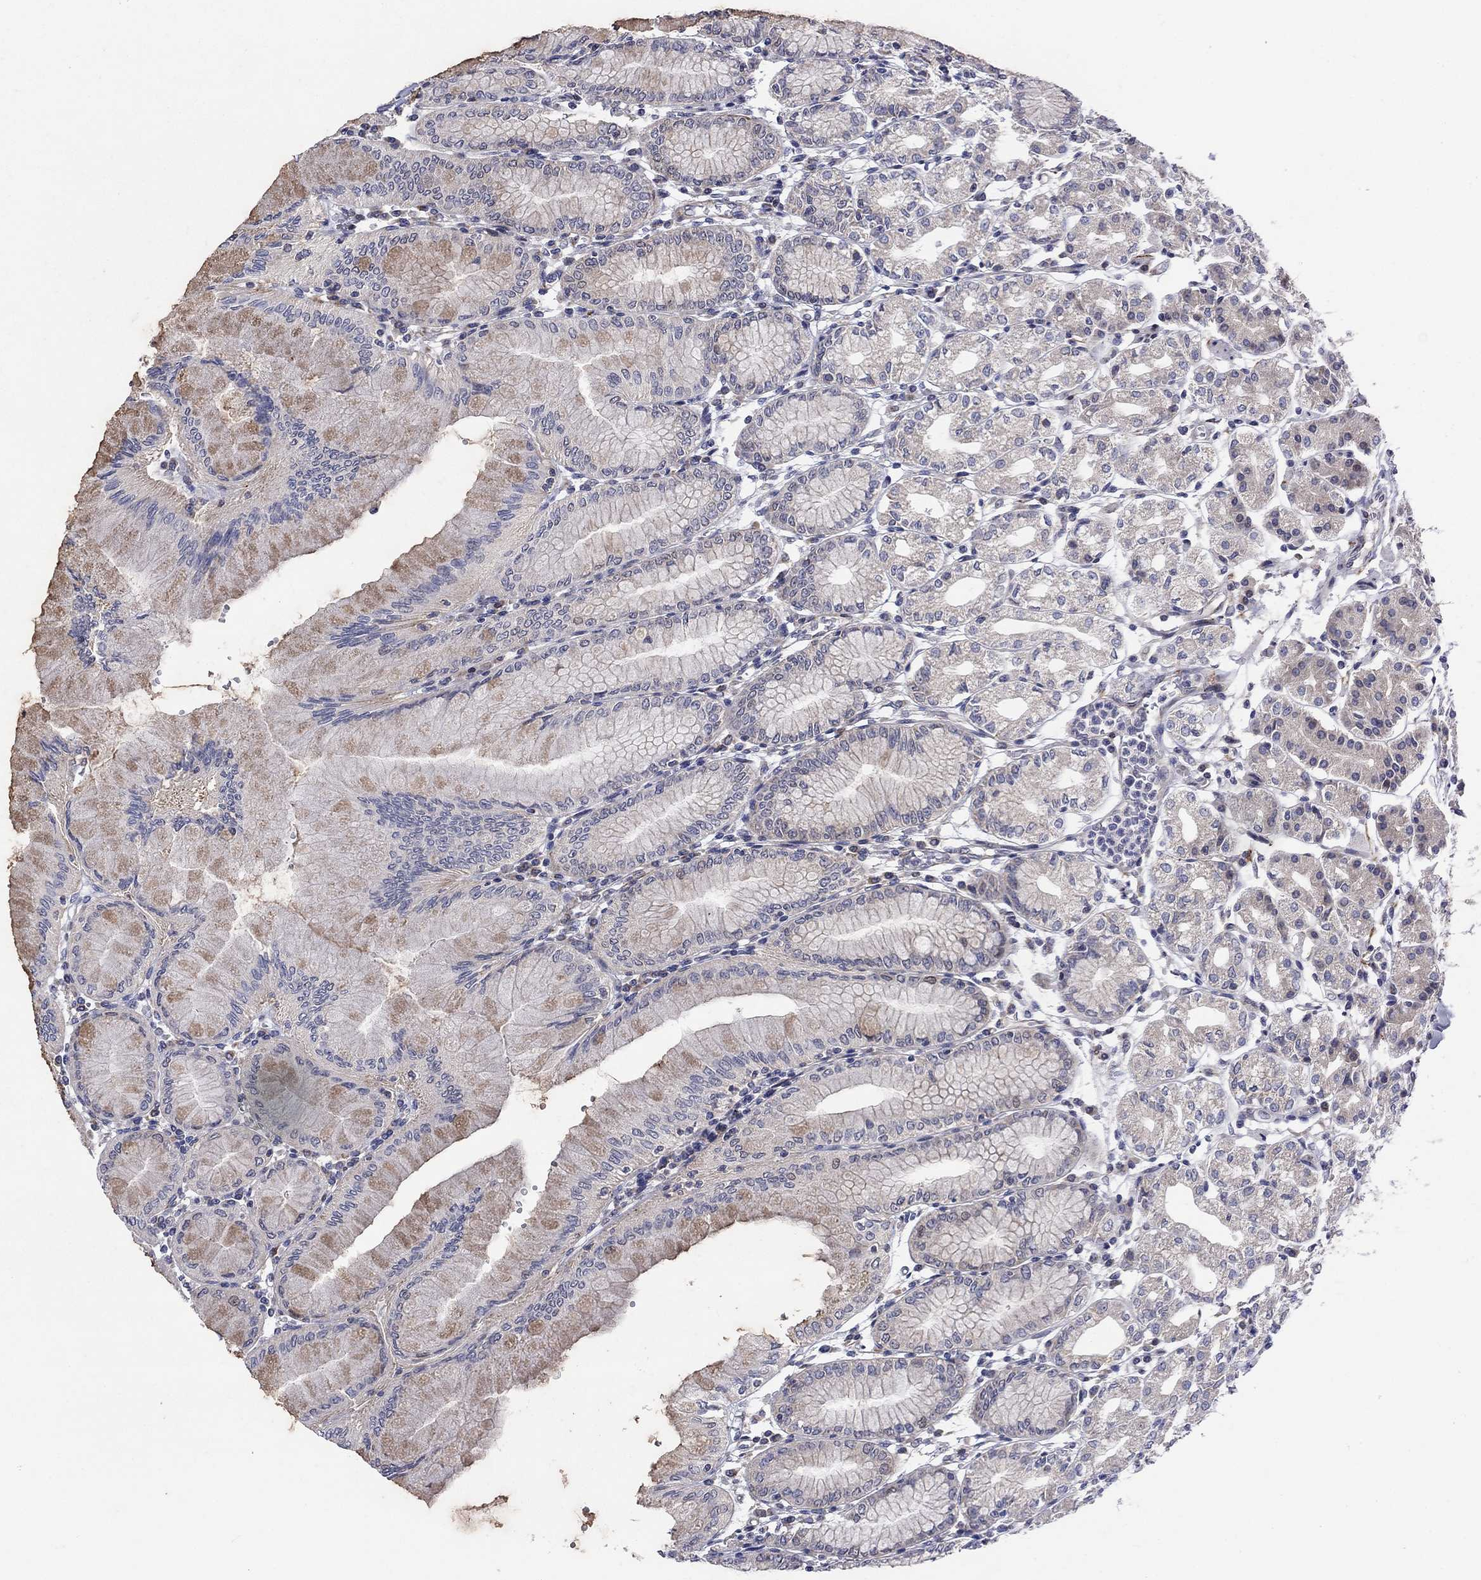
{"staining": {"intensity": "strong", "quantity": "<25%", "location": "cytoplasmic/membranous"}, "tissue": "stomach", "cell_type": "Glandular cells", "image_type": "normal", "snomed": [{"axis": "morphology", "description": "Normal tissue, NOS"}, {"axis": "topography", "description": "Skeletal muscle"}, {"axis": "topography", "description": "Stomach"}], "caption": "The photomicrograph displays a brown stain indicating the presence of a protein in the cytoplasmic/membranous of glandular cells in stomach.", "gene": "SLC35F2", "patient": {"sex": "female", "age": 57}}